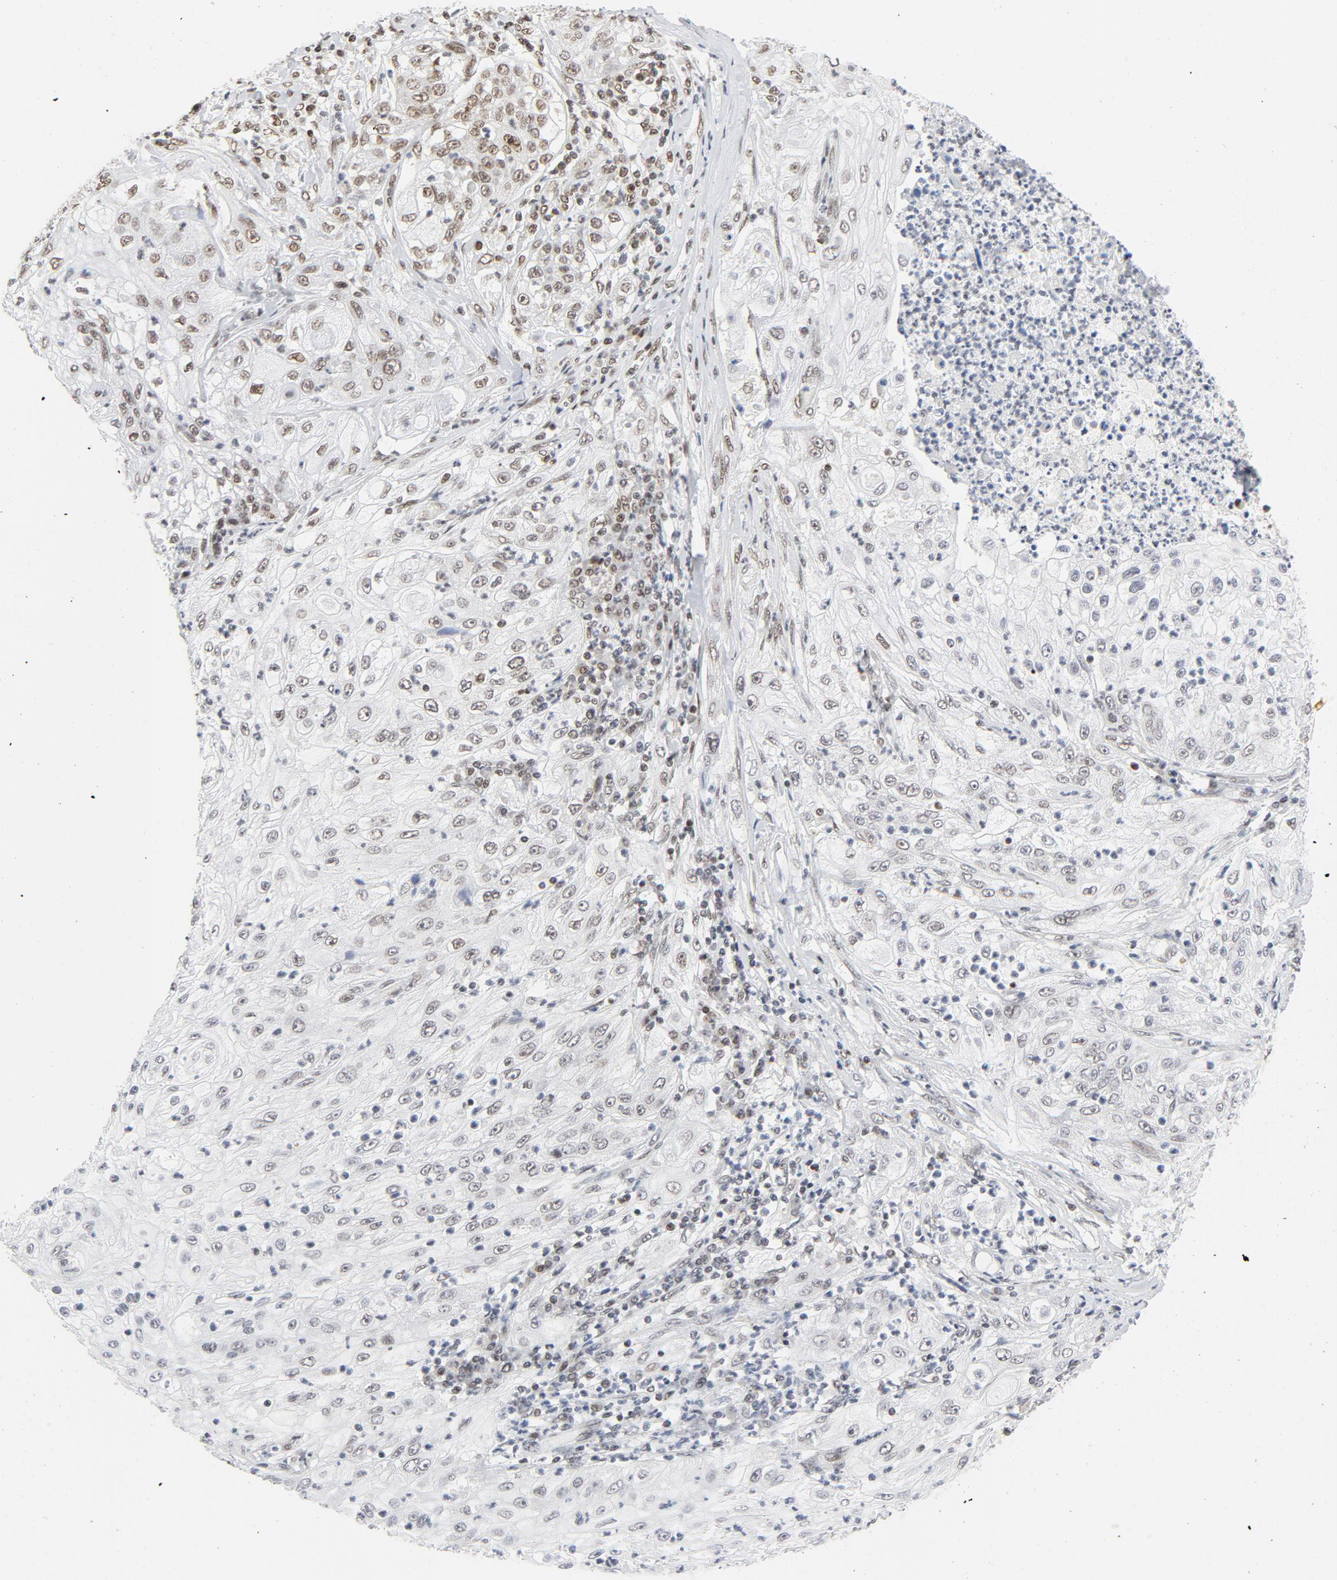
{"staining": {"intensity": "weak", "quantity": ">75%", "location": "nuclear"}, "tissue": "lung cancer", "cell_type": "Tumor cells", "image_type": "cancer", "snomed": [{"axis": "morphology", "description": "Inflammation, NOS"}, {"axis": "morphology", "description": "Squamous cell carcinoma, NOS"}, {"axis": "topography", "description": "Lymph node"}, {"axis": "topography", "description": "Soft tissue"}, {"axis": "topography", "description": "Lung"}], "caption": "Protein staining by immunohistochemistry (IHC) demonstrates weak nuclear positivity in approximately >75% of tumor cells in lung cancer (squamous cell carcinoma).", "gene": "ERCC1", "patient": {"sex": "male", "age": 66}}